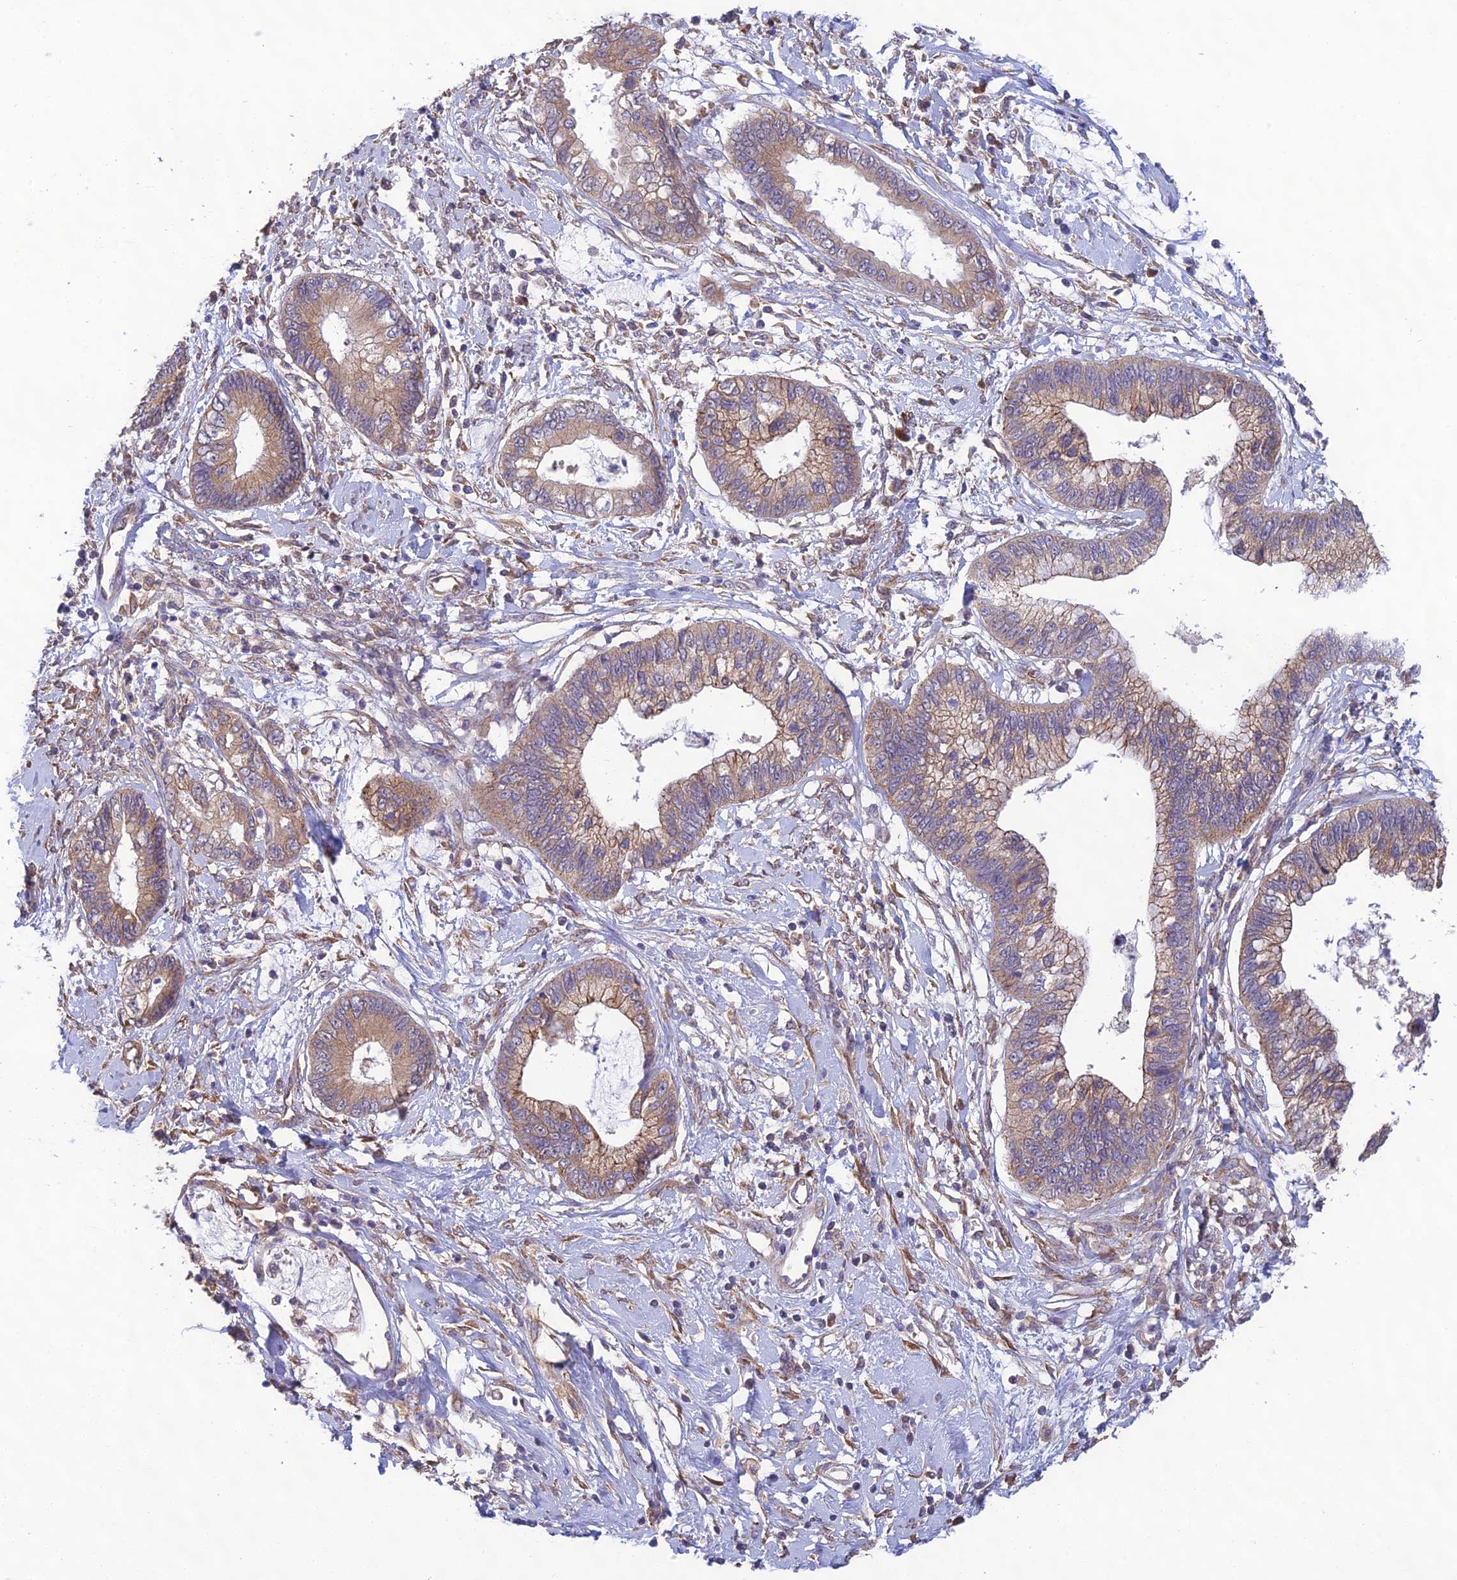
{"staining": {"intensity": "moderate", "quantity": ">75%", "location": "cytoplasmic/membranous"}, "tissue": "cervical cancer", "cell_type": "Tumor cells", "image_type": "cancer", "snomed": [{"axis": "morphology", "description": "Adenocarcinoma, NOS"}, {"axis": "topography", "description": "Cervix"}], "caption": "Immunohistochemical staining of human cervical cancer exhibits medium levels of moderate cytoplasmic/membranous positivity in approximately >75% of tumor cells.", "gene": "MRNIP", "patient": {"sex": "female", "age": 44}}